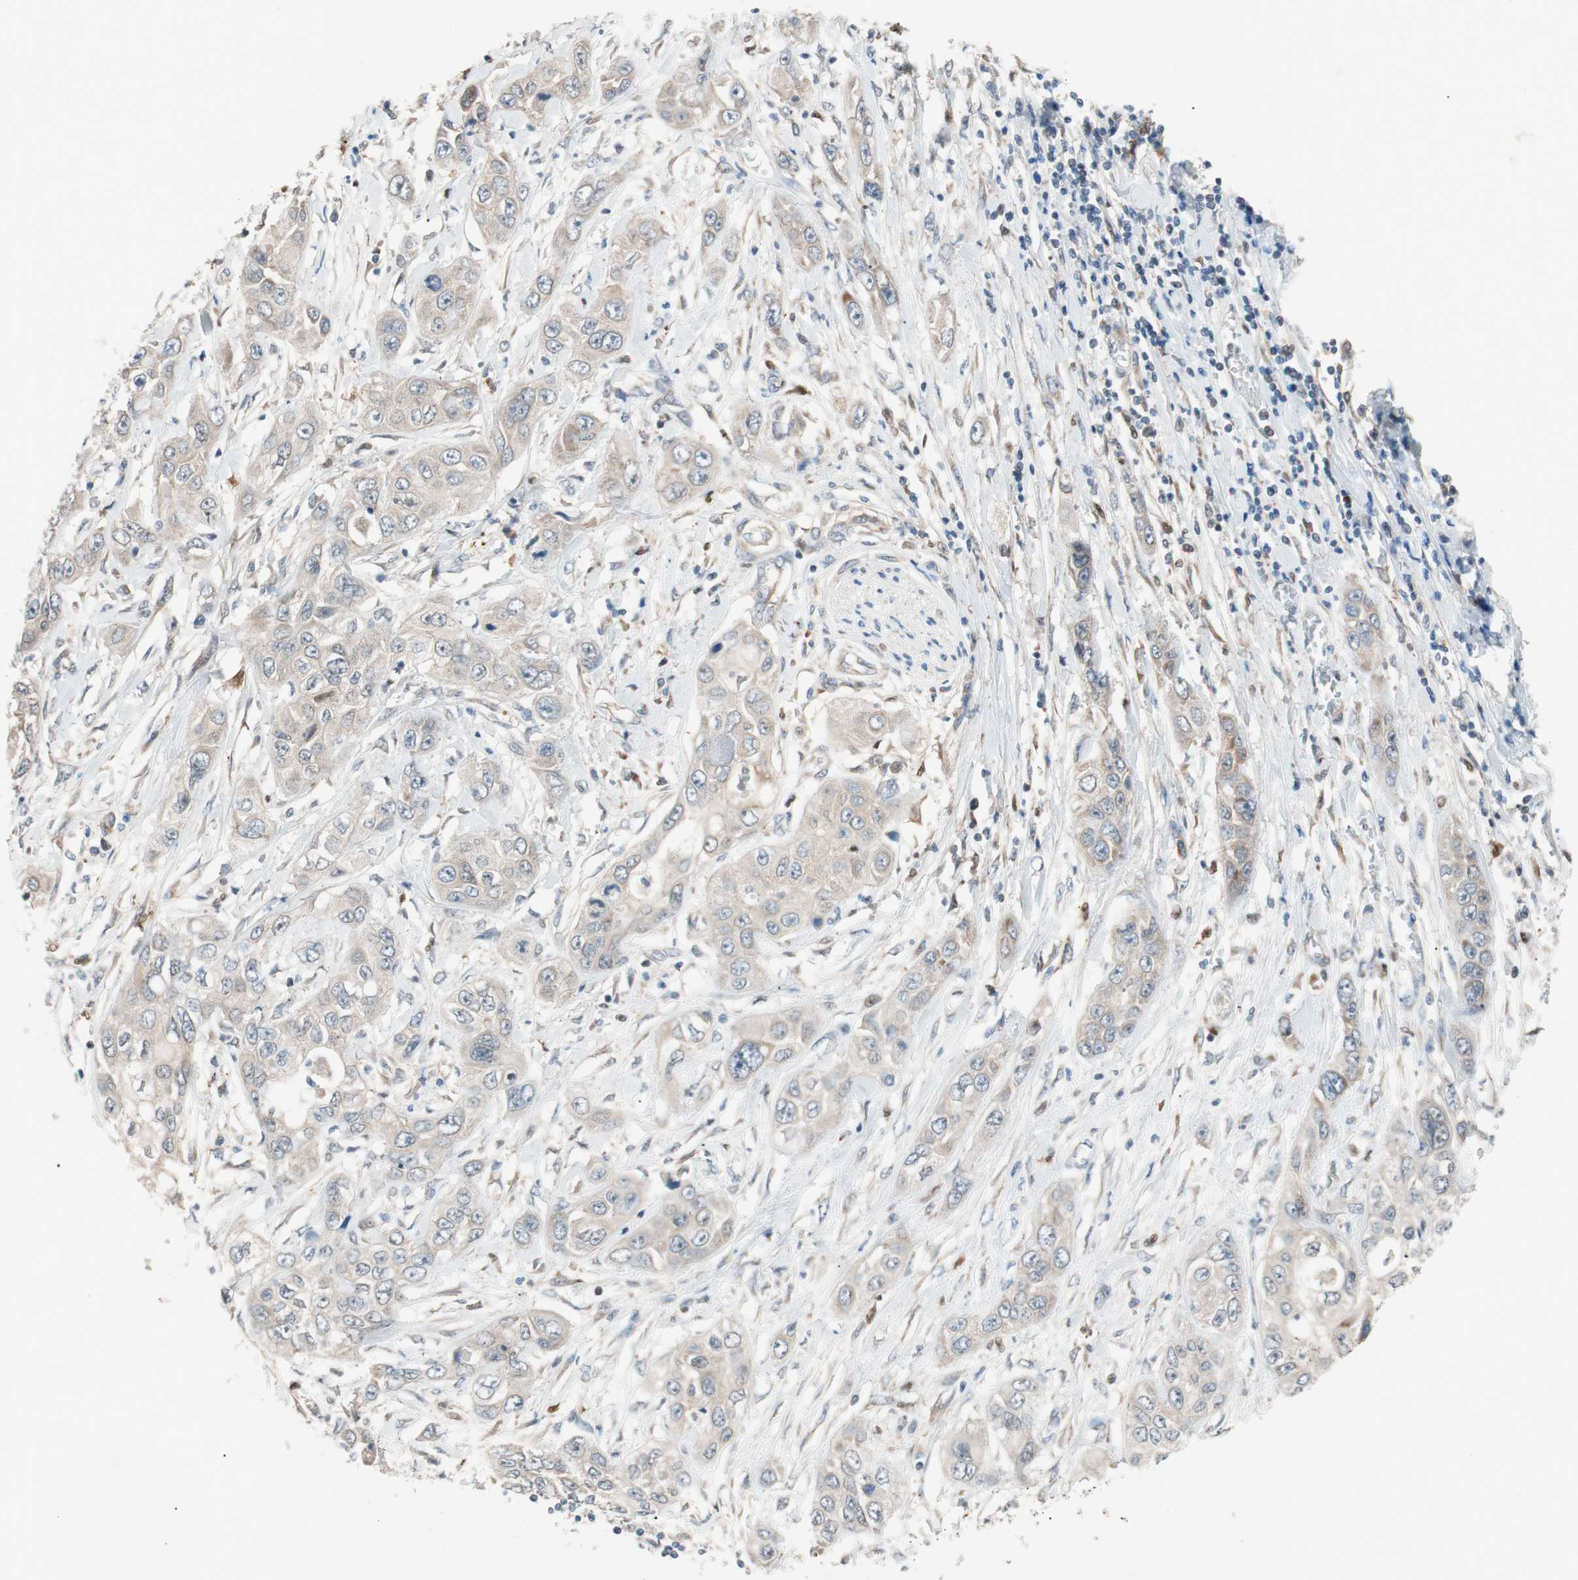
{"staining": {"intensity": "weak", "quantity": ">75%", "location": "cytoplasmic/membranous"}, "tissue": "pancreatic cancer", "cell_type": "Tumor cells", "image_type": "cancer", "snomed": [{"axis": "morphology", "description": "Adenocarcinoma, NOS"}, {"axis": "topography", "description": "Pancreas"}], "caption": "Adenocarcinoma (pancreatic) stained with immunohistochemistry shows weak cytoplasmic/membranous positivity in approximately >75% of tumor cells. The protein is shown in brown color, while the nuclei are stained blue.", "gene": "FAAH", "patient": {"sex": "female", "age": 70}}